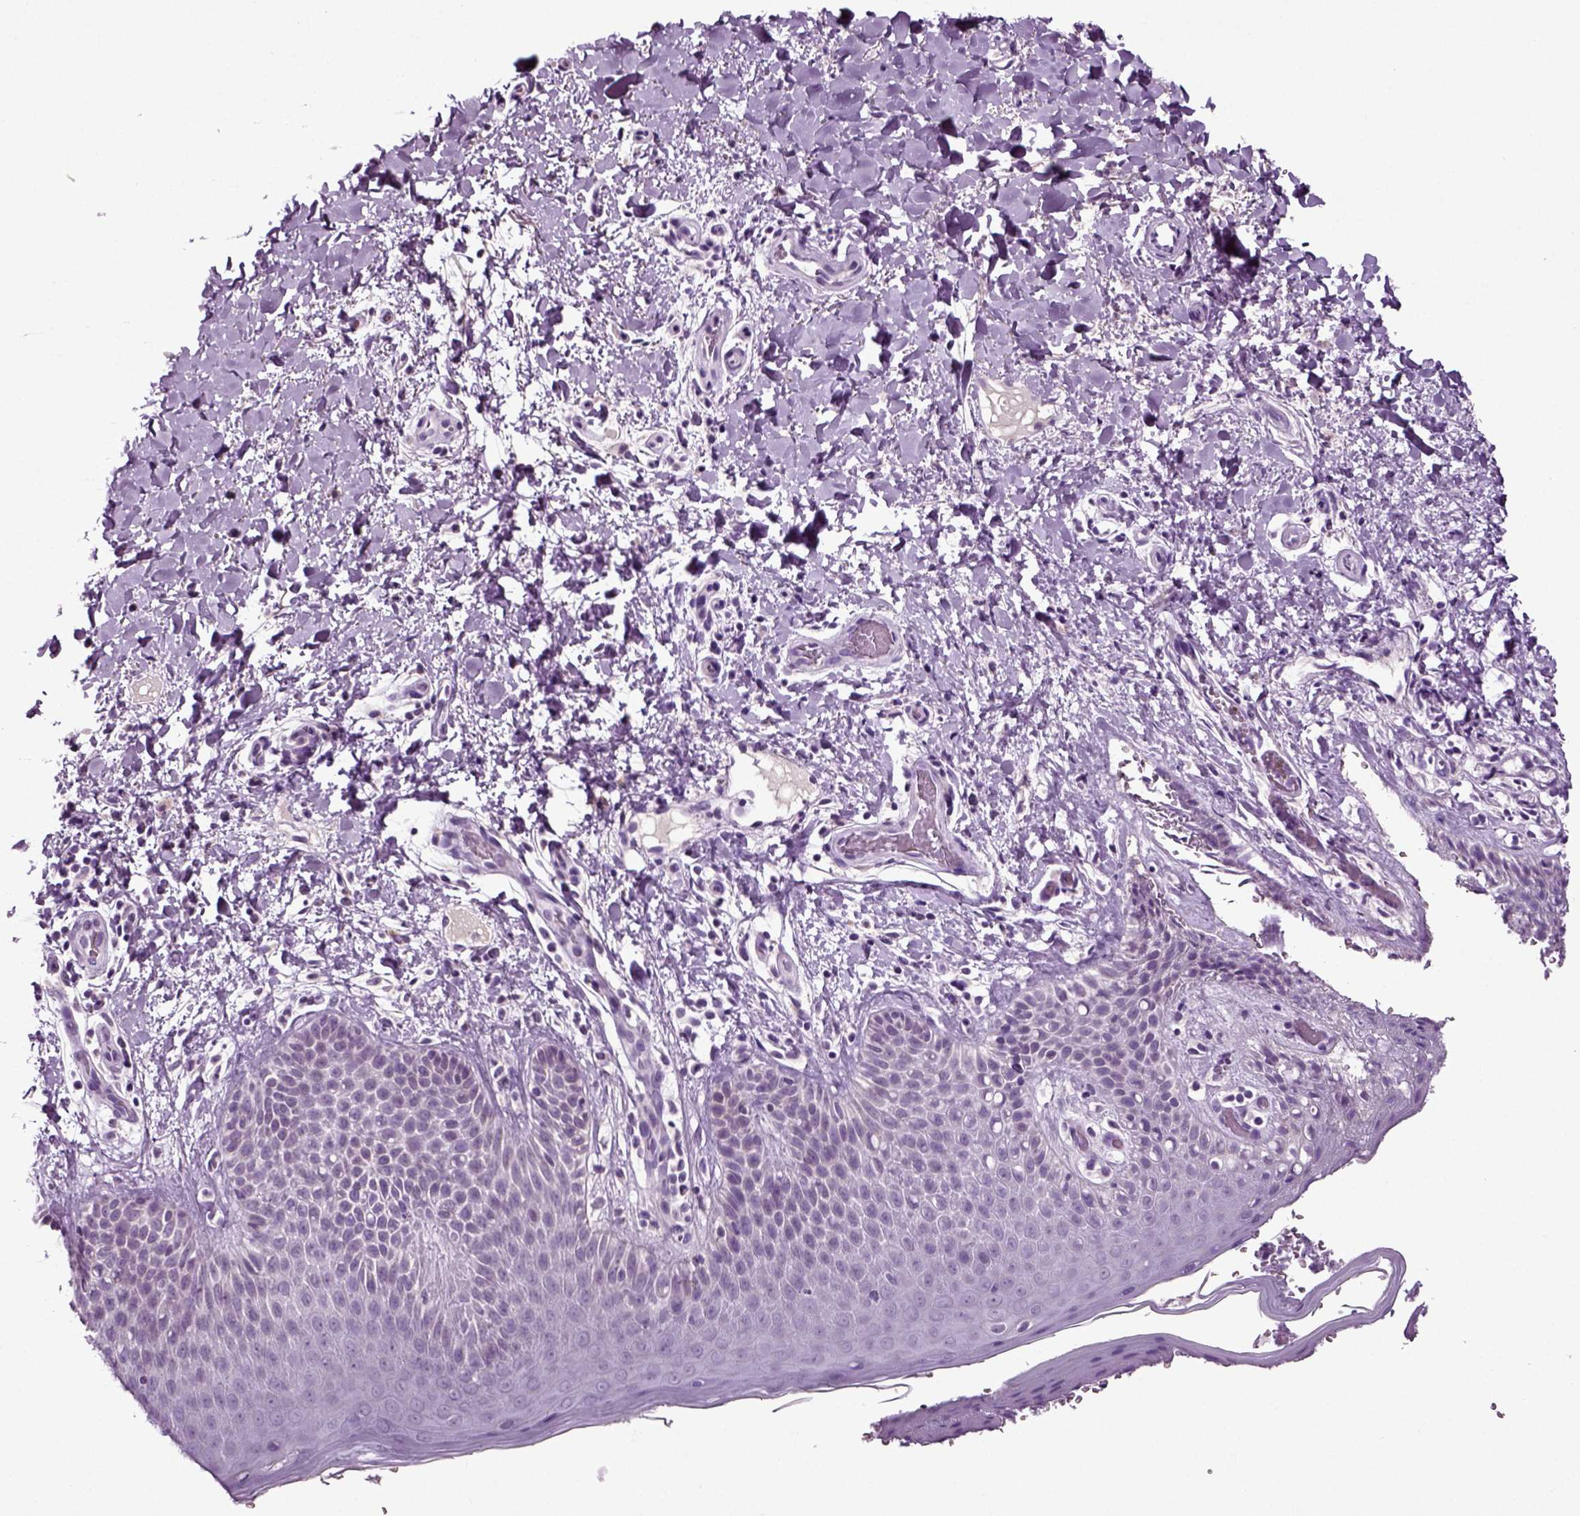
{"staining": {"intensity": "negative", "quantity": "none", "location": "none"}, "tissue": "skin", "cell_type": "Epidermal cells", "image_type": "normal", "snomed": [{"axis": "morphology", "description": "Normal tissue, NOS"}, {"axis": "topography", "description": "Anal"}], "caption": "A photomicrograph of human skin is negative for staining in epidermal cells. The staining is performed using DAB brown chromogen with nuclei counter-stained in using hematoxylin.", "gene": "SPATA17", "patient": {"sex": "male", "age": 36}}